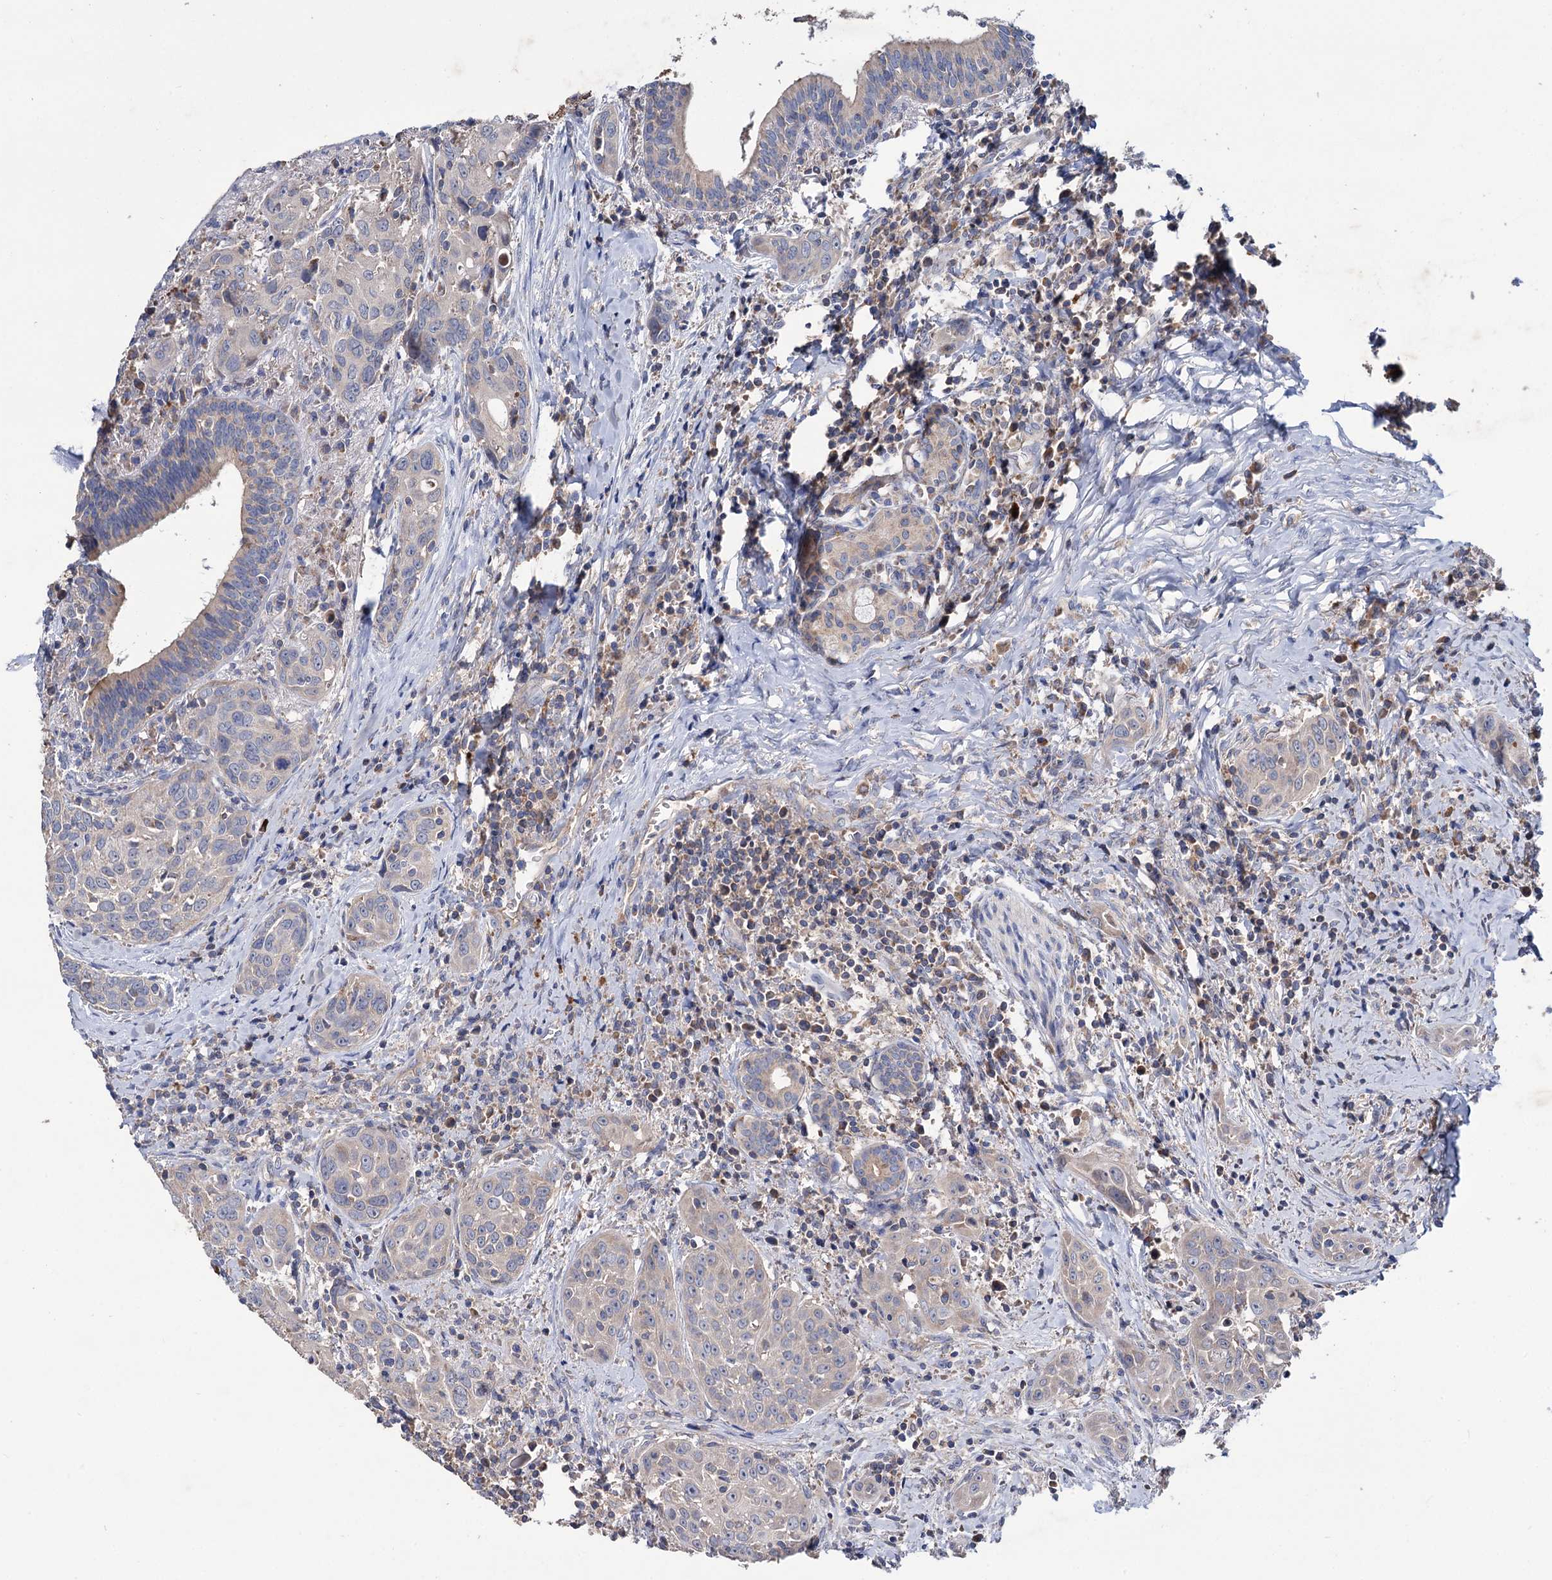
{"staining": {"intensity": "negative", "quantity": "none", "location": "none"}, "tissue": "head and neck cancer", "cell_type": "Tumor cells", "image_type": "cancer", "snomed": [{"axis": "morphology", "description": "Squamous cell carcinoma, NOS"}, {"axis": "topography", "description": "Oral tissue"}, {"axis": "topography", "description": "Head-Neck"}], "caption": "The IHC histopathology image has no significant positivity in tumor cells of head and neck squamous cell carcinoma tissue.", "gene": "CLPB", "patient": {"sex": "female", "age": 50}}